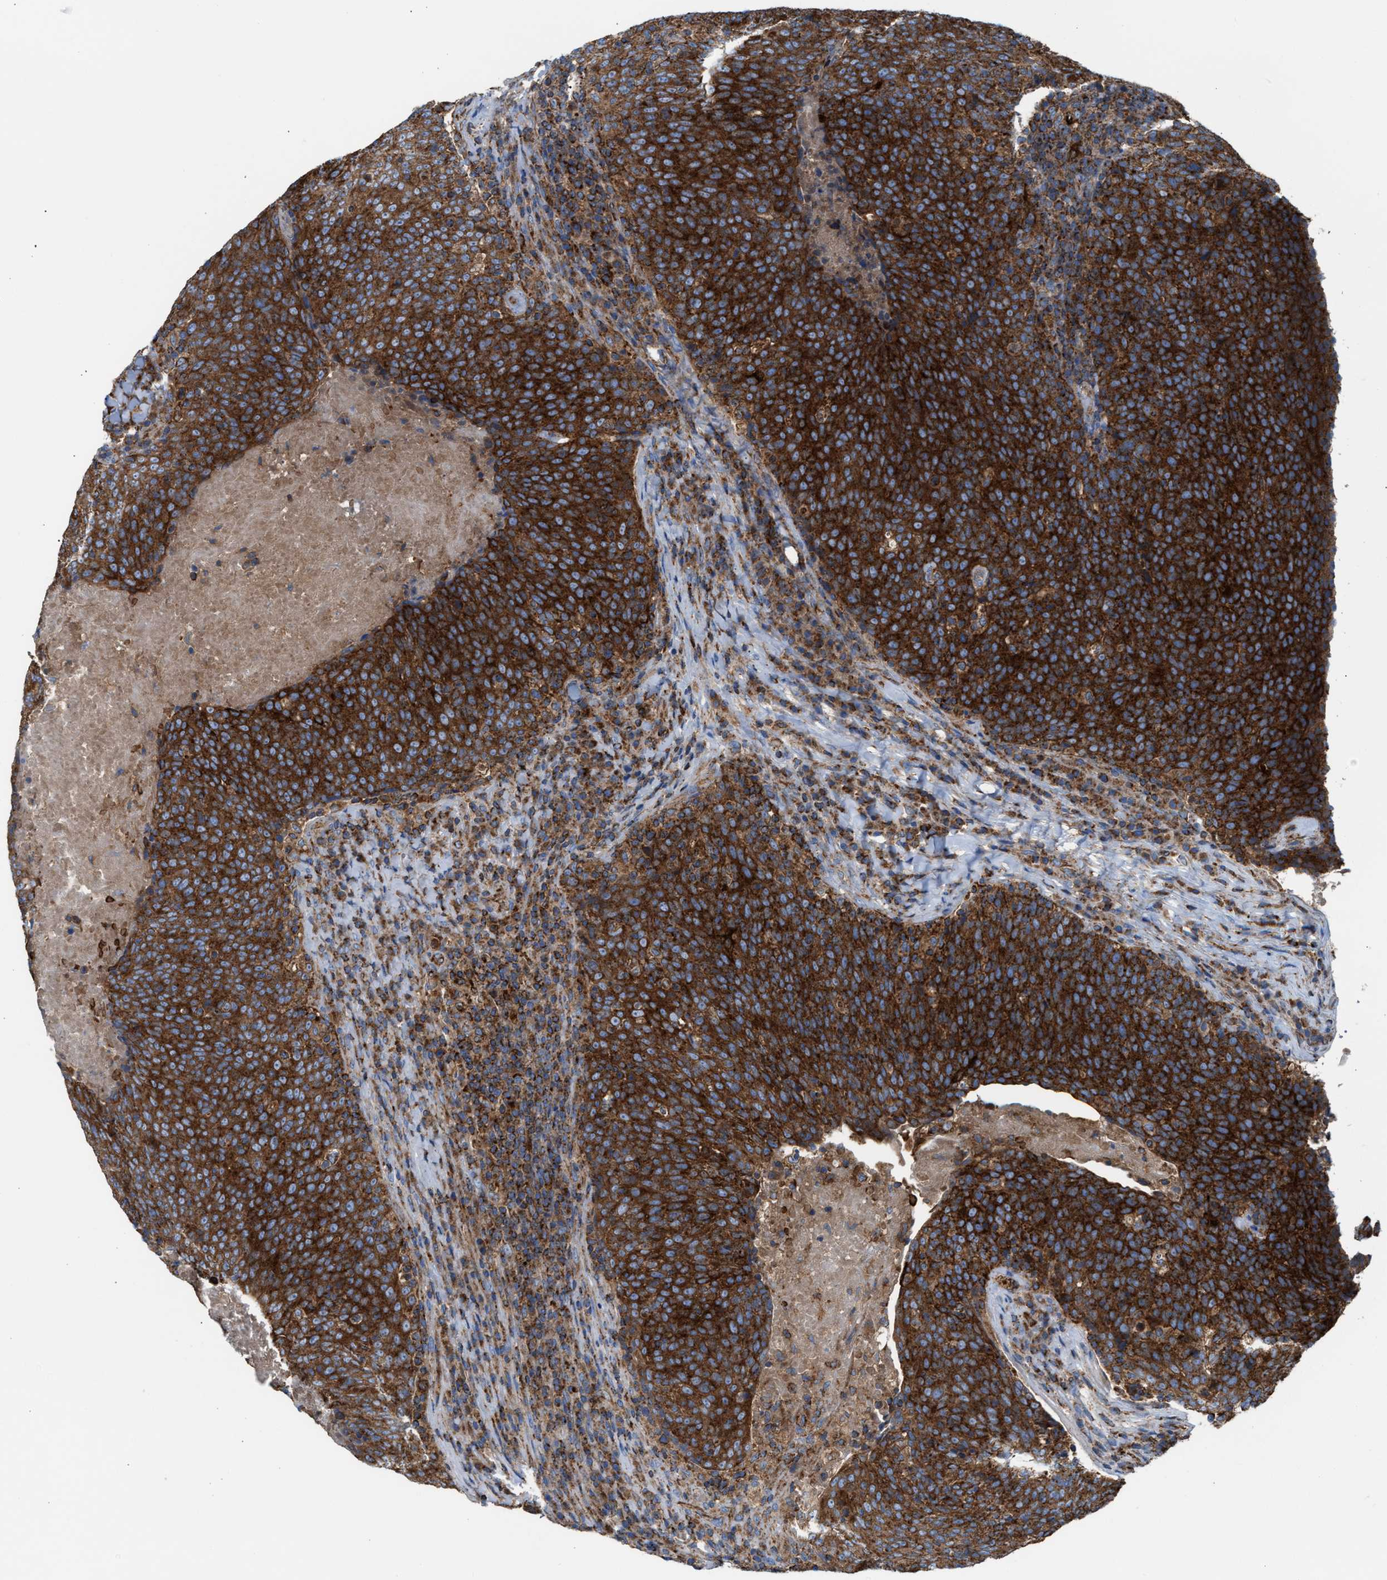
{"staining": {"intensity": "strong", "quantity": ">75%", "location": "cytoplasmic/membranous"}, "tissue": "head and neck cancer", "cell_type": "Tumor cells", "image_type": "cancer", "snomed": [{"axis": "morphology", "description": "Squamous cell carcinoma, NOS"}, {"axis": "morphology", "description": "Squamous cell carcinoma, metastatic, NOS"}, {"axis": "topography", "description": "Lymph node"}, {"axis": "topography", "description": "Head-Neck"}], "caption": "Immunohistochemistry of head and neck cancer (metastatic squamous cell carcinoma) displays high levels of strong cytoplasmic/membranous staining in approximately >75% of tumor cells. (brown staining indicates protein expression, while blue staining denotes nuclei).", "gene": "TBC1D15", "patient": {"sex": "male", "age": 62}}